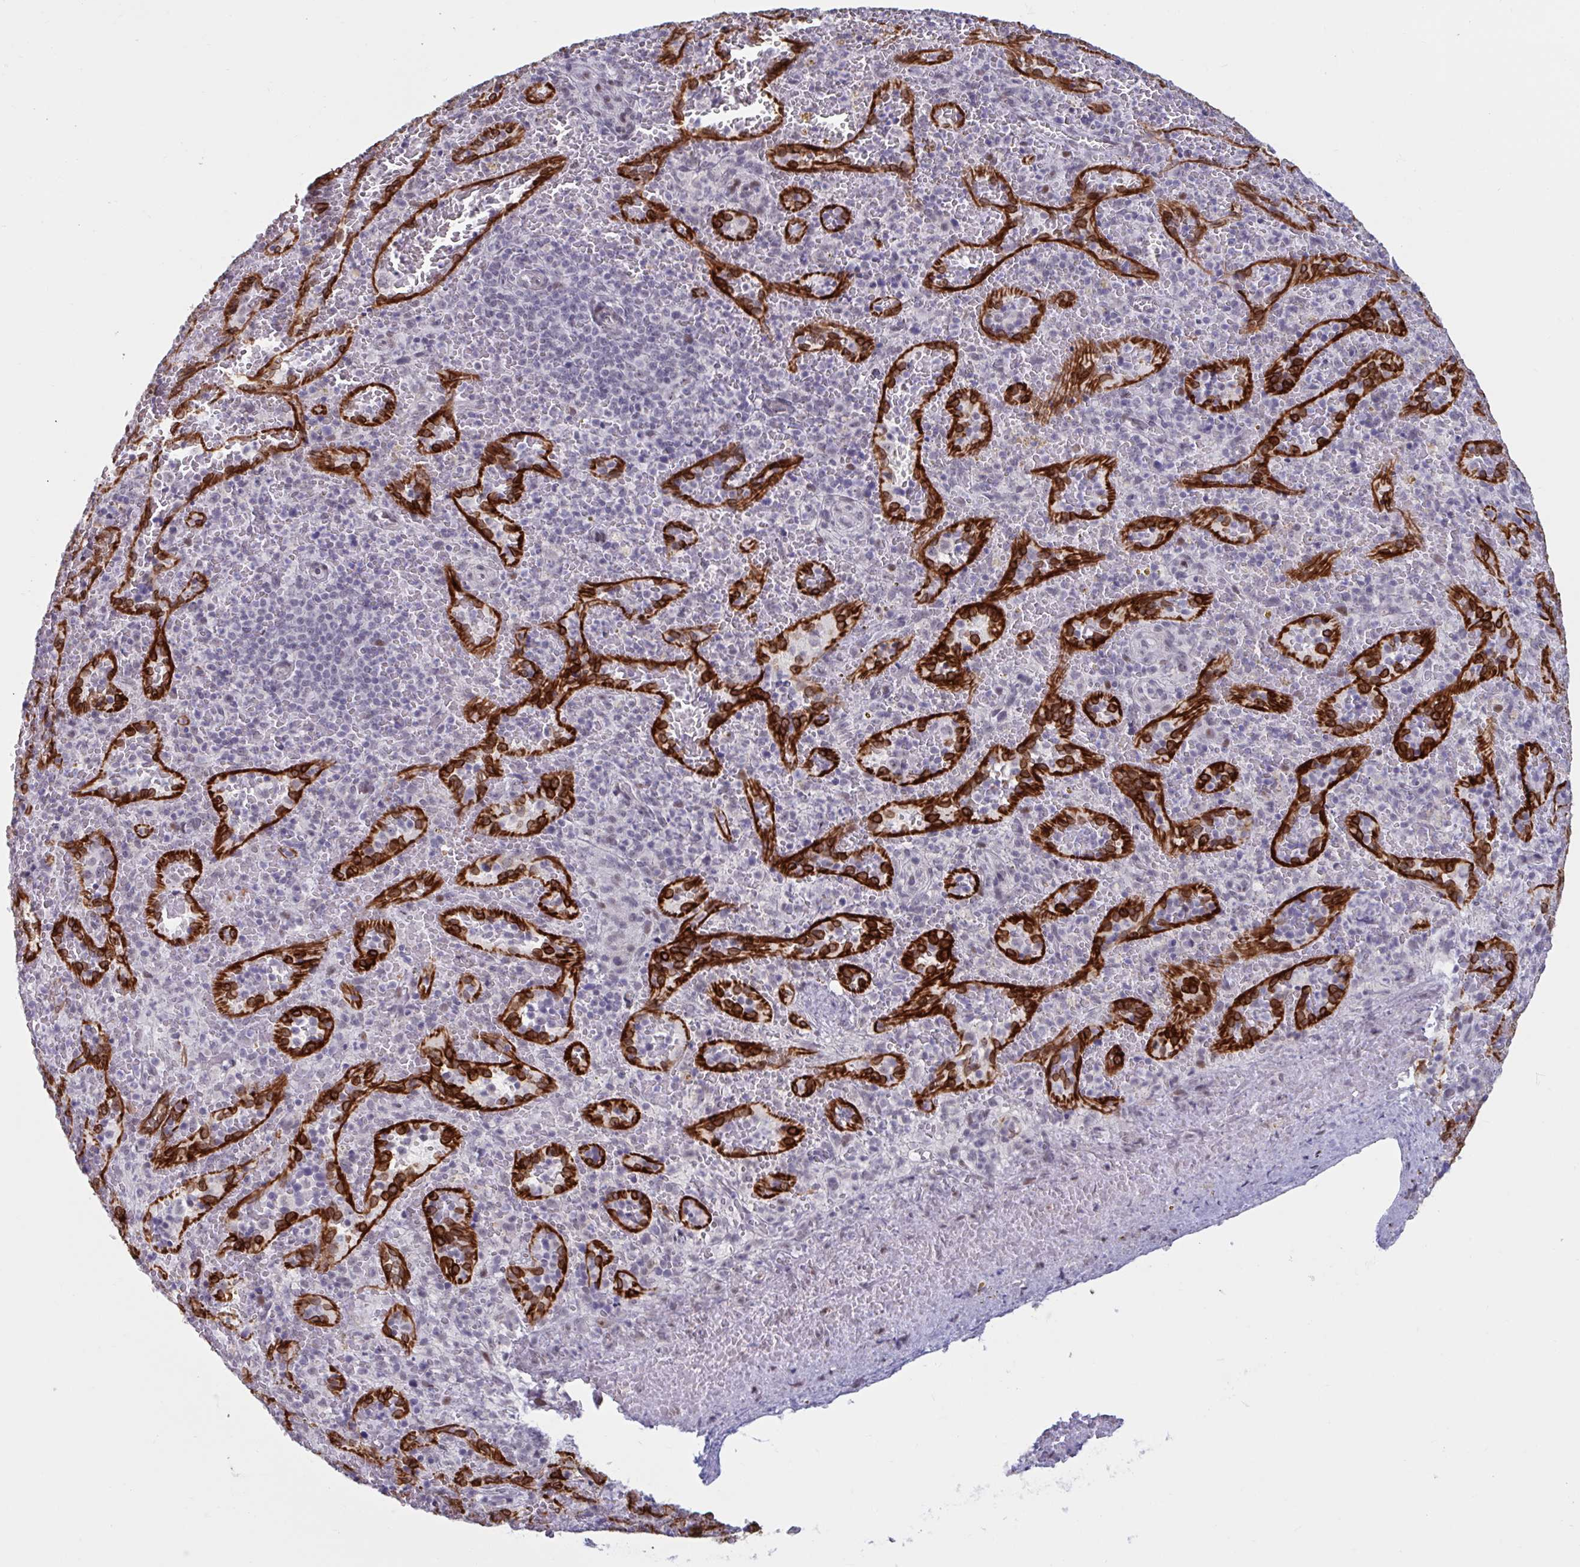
{"staining": {"intensity": "negative", "quantity": "none", "location": "none"}, "tissue": "spleen", "cell_type": "Cells in red pulp", "image_type": "normal", "snomed": [{"axis": "morphology", "description": "Normal tissue, NOS"}, {"axis": "topography", "description": "Spleen"}], "caption": "The IHC image has no significant positivity in cells in red pulp of spleen. The staining is performed using DAB brown chromogen with nuclei counter-stained in using hematoxylin.", "gene": "HSD17B6", "patient": {"sex": "female", "age": 50}}